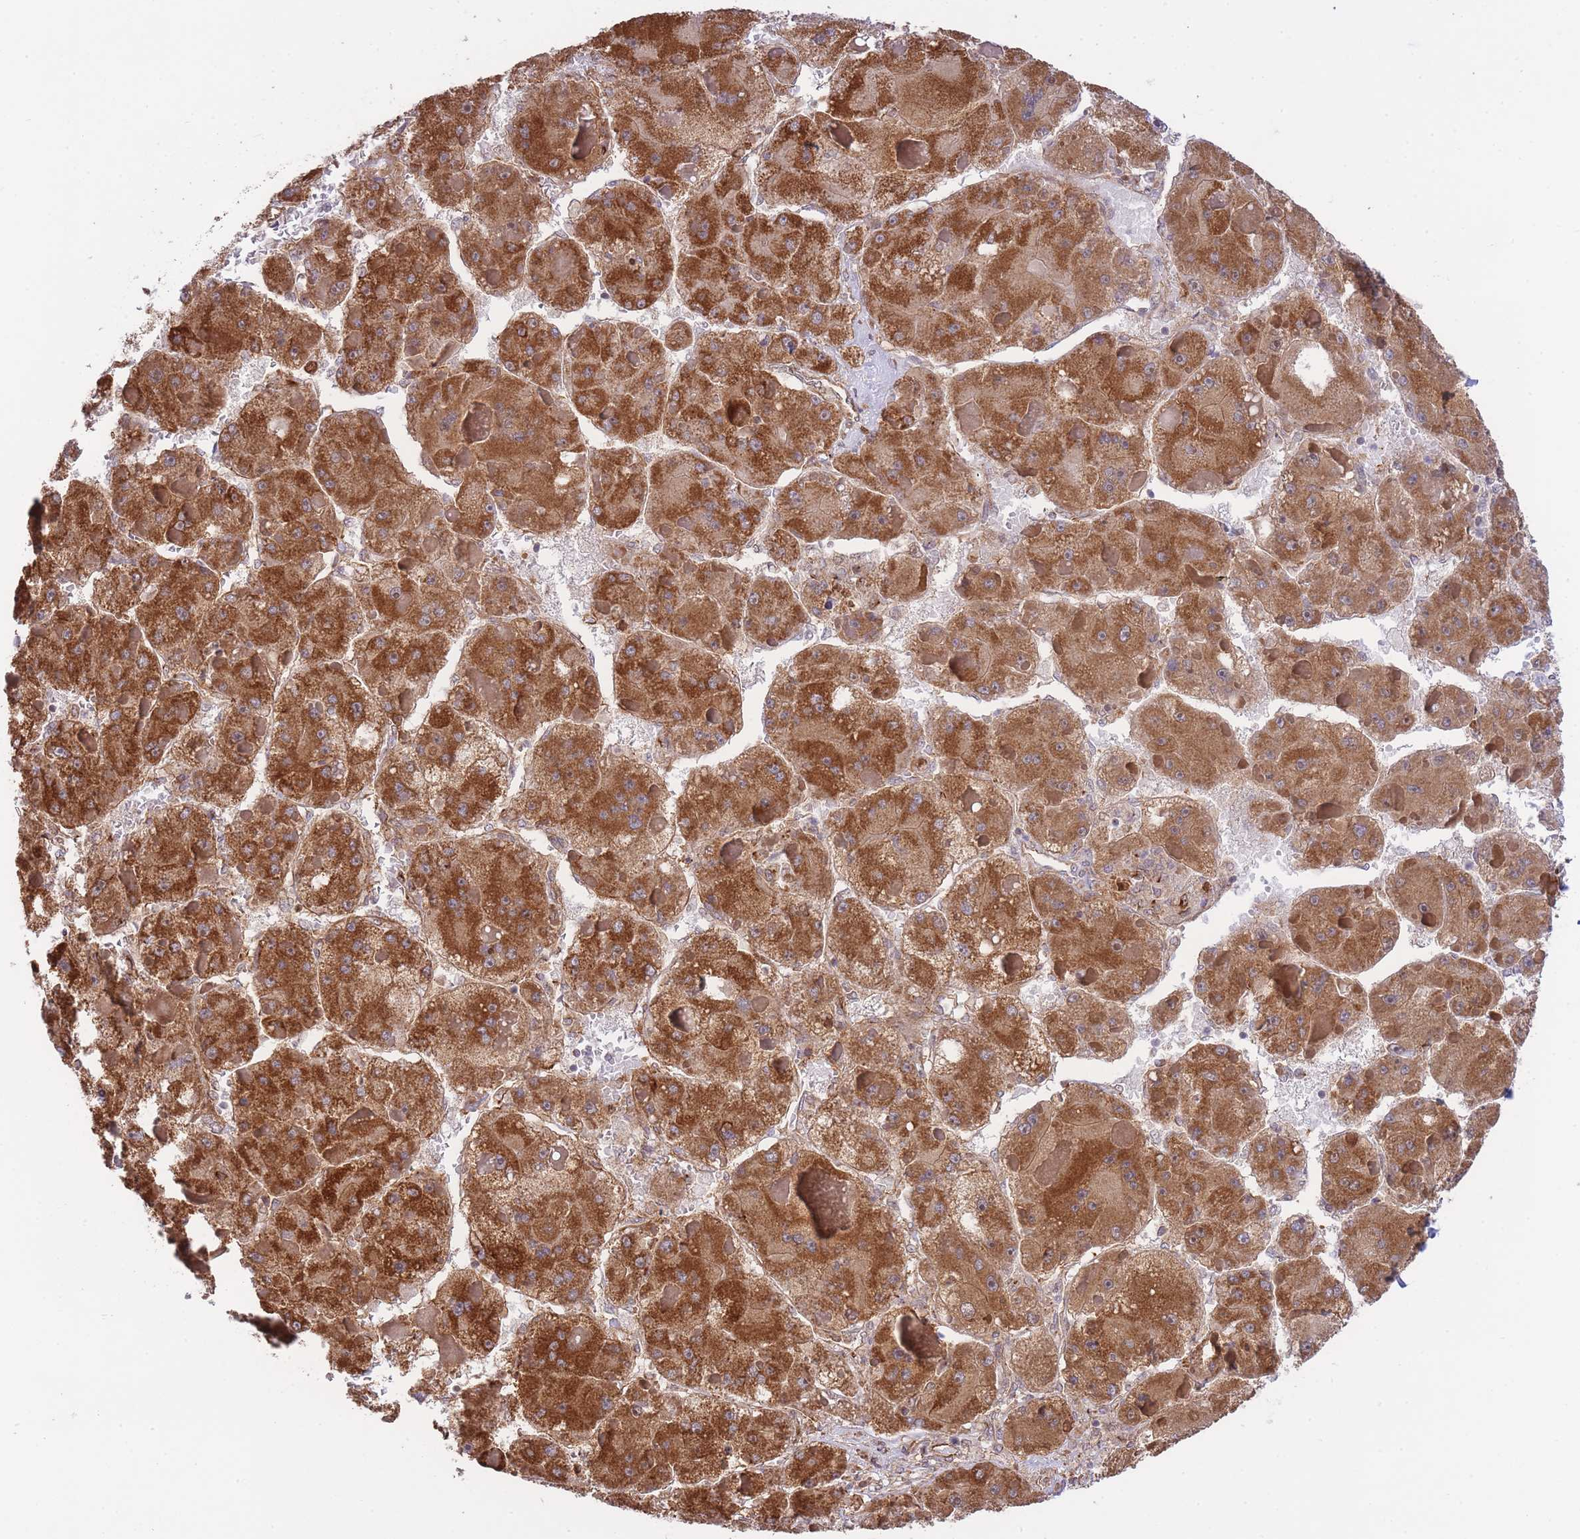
{"staining": {"intensity": "strong", "quantity": ">75%", "location": "cytoplasmic/membranous"}, "tissue": "liver cancer", "cell_type": "Tumor cells", "image_type": "cancer", "snomed": [{"axis": "morphology", "description": "Carcinoma, Hepatocellular, NOS"}, {"axis": "topography", "description": "Liver"}], "caption": "Hepatocellular carcinoma (liver) stained with a brown dye reveals strong cytoplasmic/membranous positive staining in approximately >75% of tumor cells.", "gene": "EXOSC8", "patient": {"sex": "female", "age": 73}}